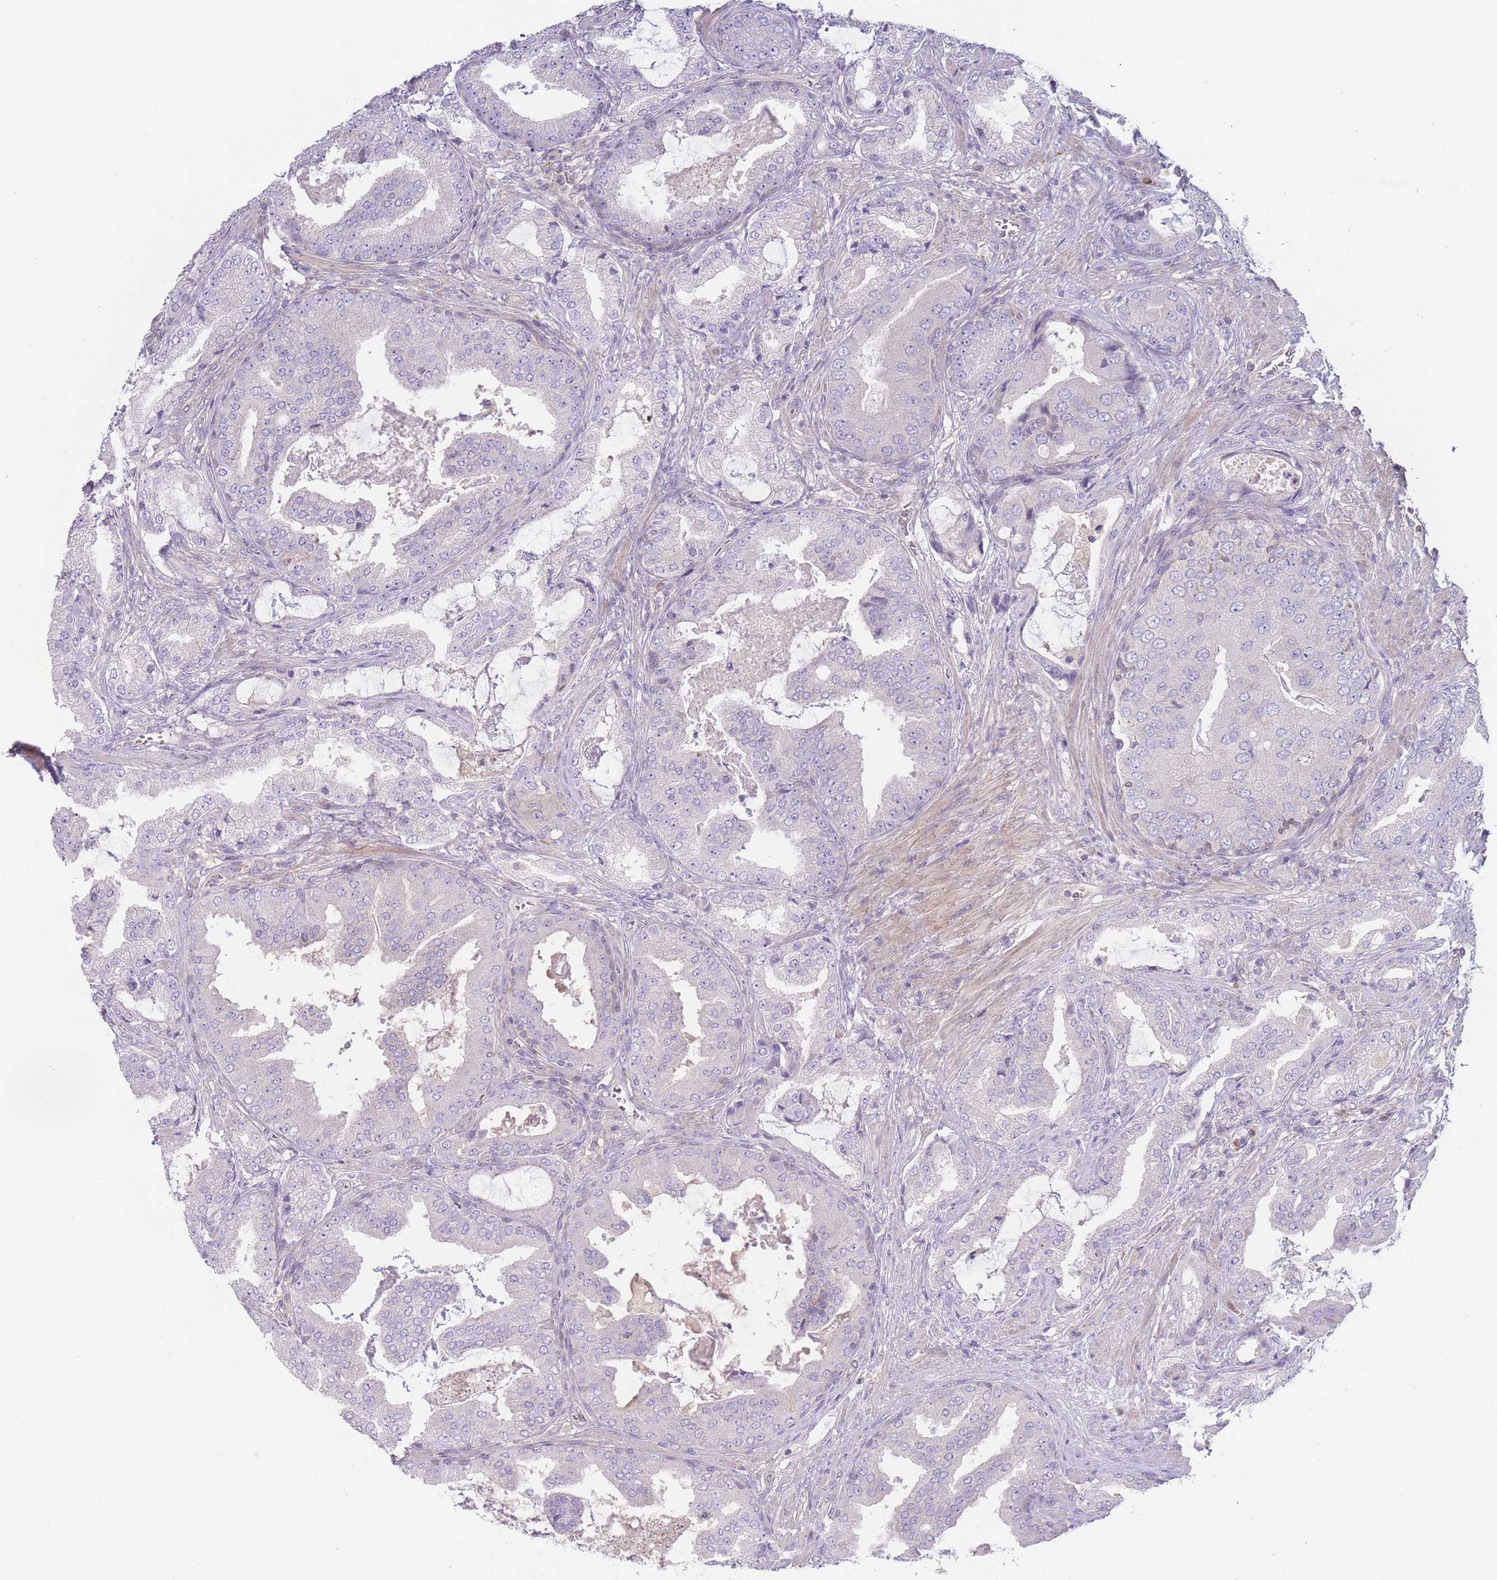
{"staining": {"intensity": "negative", "quantity": "none", "location": "none"}, "tissue": "prostate cancer", "cell_type": "Tumor cells", "image_type": "cancer", "snomed": [{"axis": "morphology", "description": "Adenocarcinoma, High grade"}, {"axis": "topography", "description": "Prostate"}], "caption": "Tumor cells are negative for protein expression in human prostate cancer (high-grade adenocarcinoma).", "gene": "SPHKAP", "patient": {"sex": "male", "age": 68}}